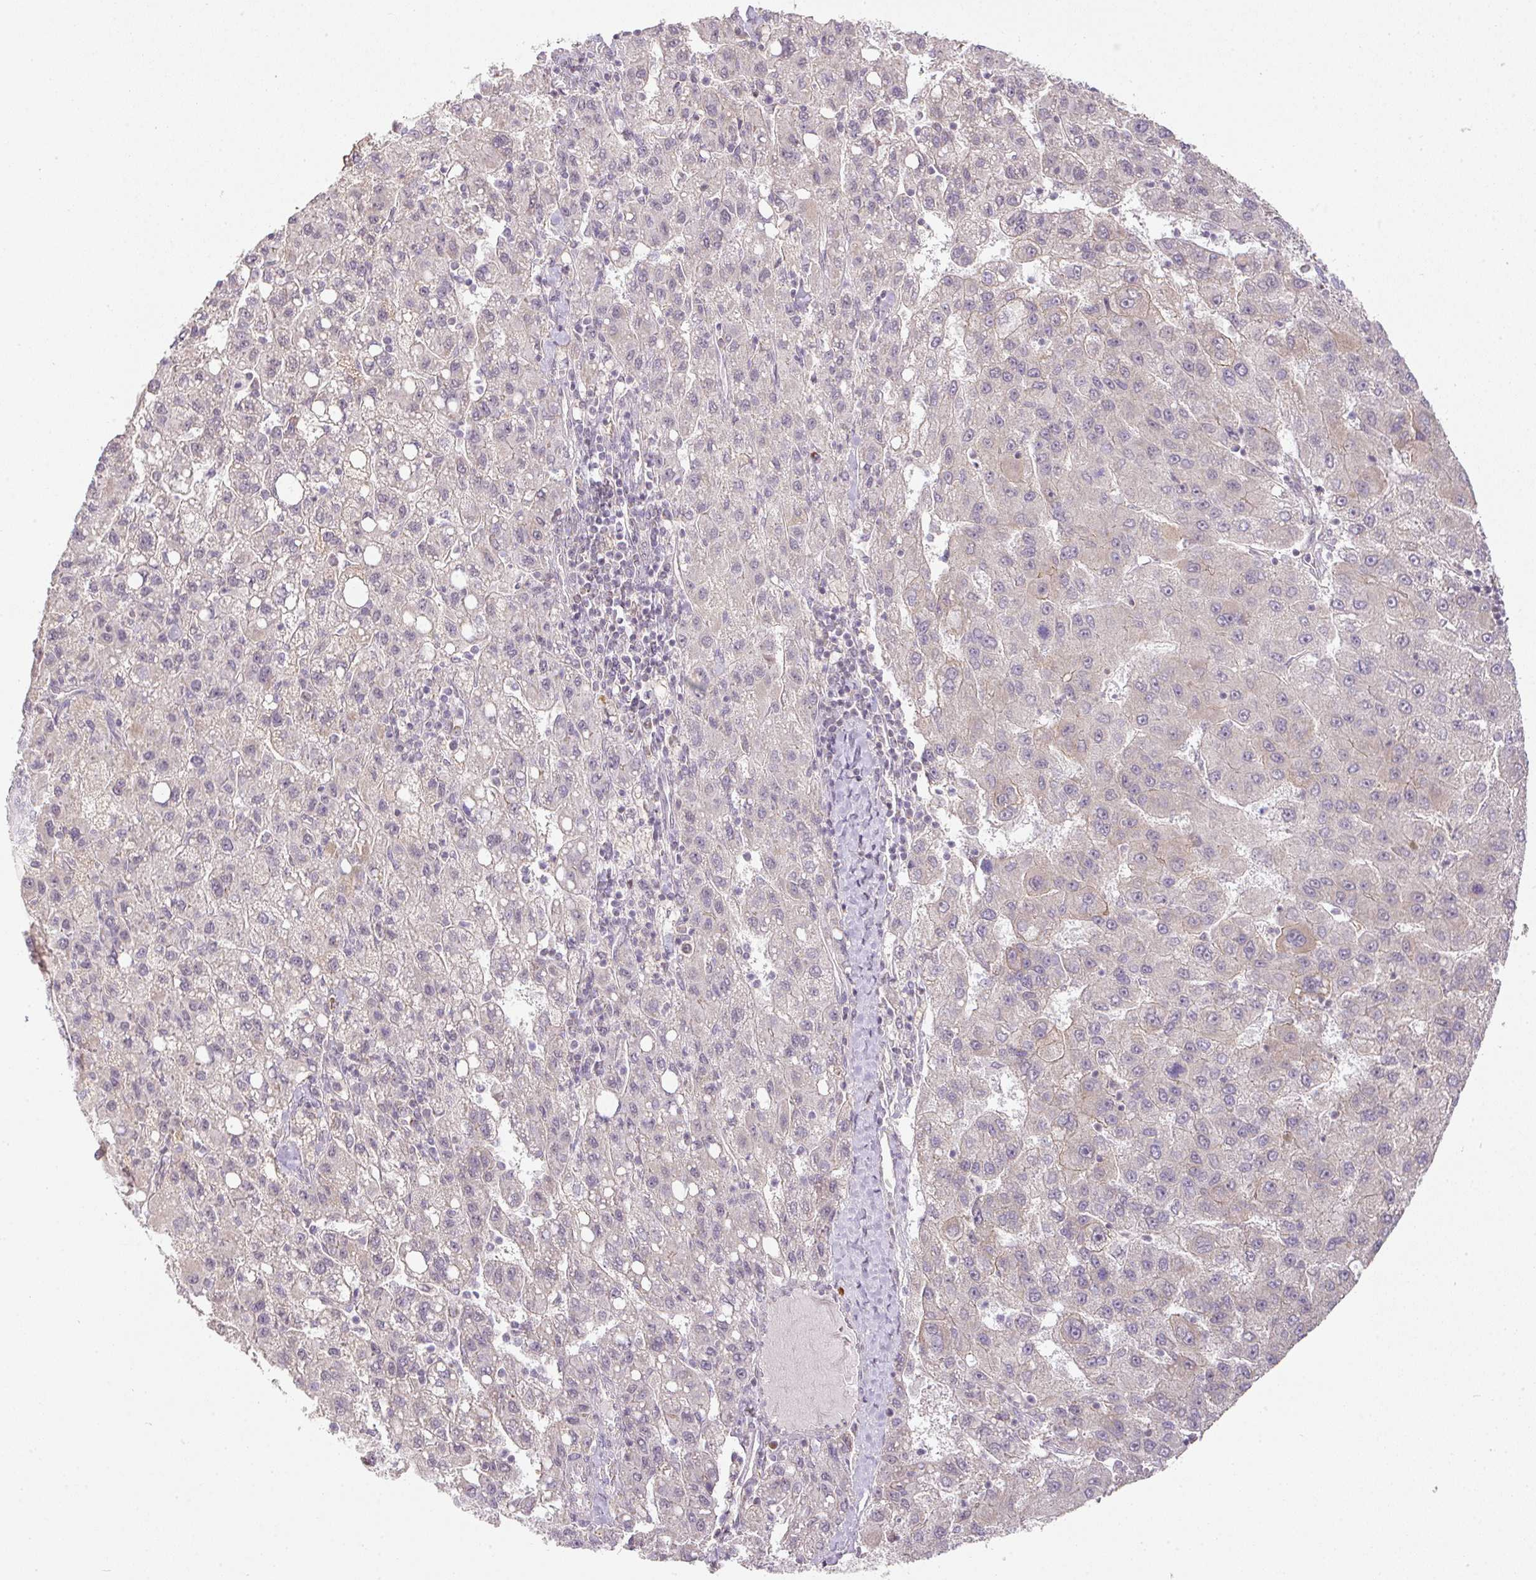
{"staining": {"intensity": "negative", "quantity": "none", "location": "none"}, "tissue": "liver cancer", "cell_type": "Tumor cells", "image_type": "cancer", "snomed": [{"axis": "morphology", "description": "Carcinoma, Hepatocellular, NOS"}, {"axis": "topography", "description": "Liver"}], "caption": "Human liver hepatocellular carcinoma stained for a protein using immunohistochemistry demonstrates no positivity in tumor cells.", "gene": "MYOM2", "patient": {"sex": "female", "age": 82}}